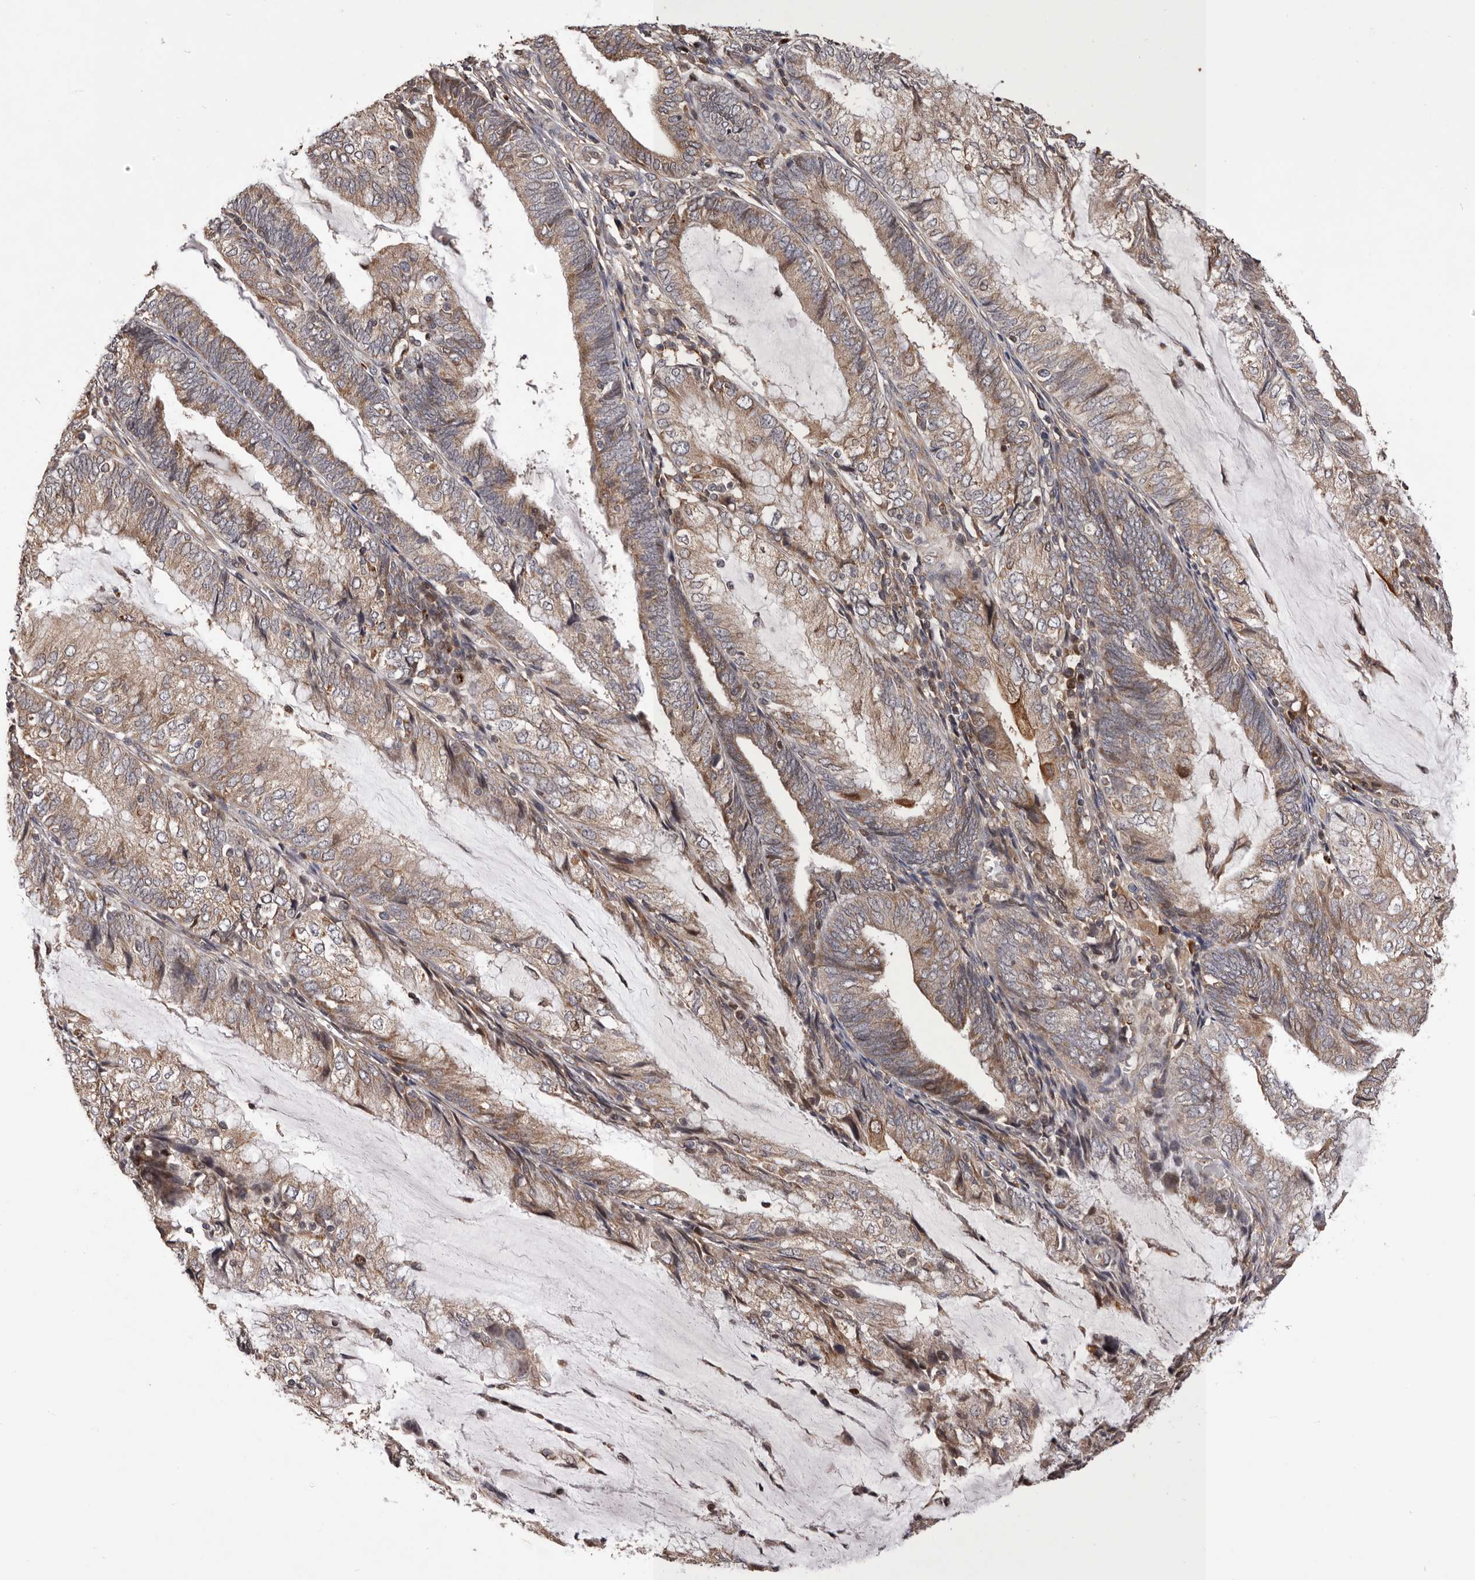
{"staining": {"intensity": "moderate", "quantity": ">75%", "location": "cytoplasmic/membranous,nuclear"}, "tissue": "endometrial cancer", "cell_type": "Tumor cells", "image_type": "cancer", "snomed": [{"axis": "morphology", "description": "Adenocarcinoma, NOS"}, {"axis": "topography", "description": "Endometrium"}], "caption": "There is medium levels of moderate cytoplasmic/membranous and nuclear positivity in tumor cells of endometrial cancer, as demonstrated by immunohistochemical staining (brown color).", "gene": "GADD45B", "patient": {"sex": "female", "age": 81}}